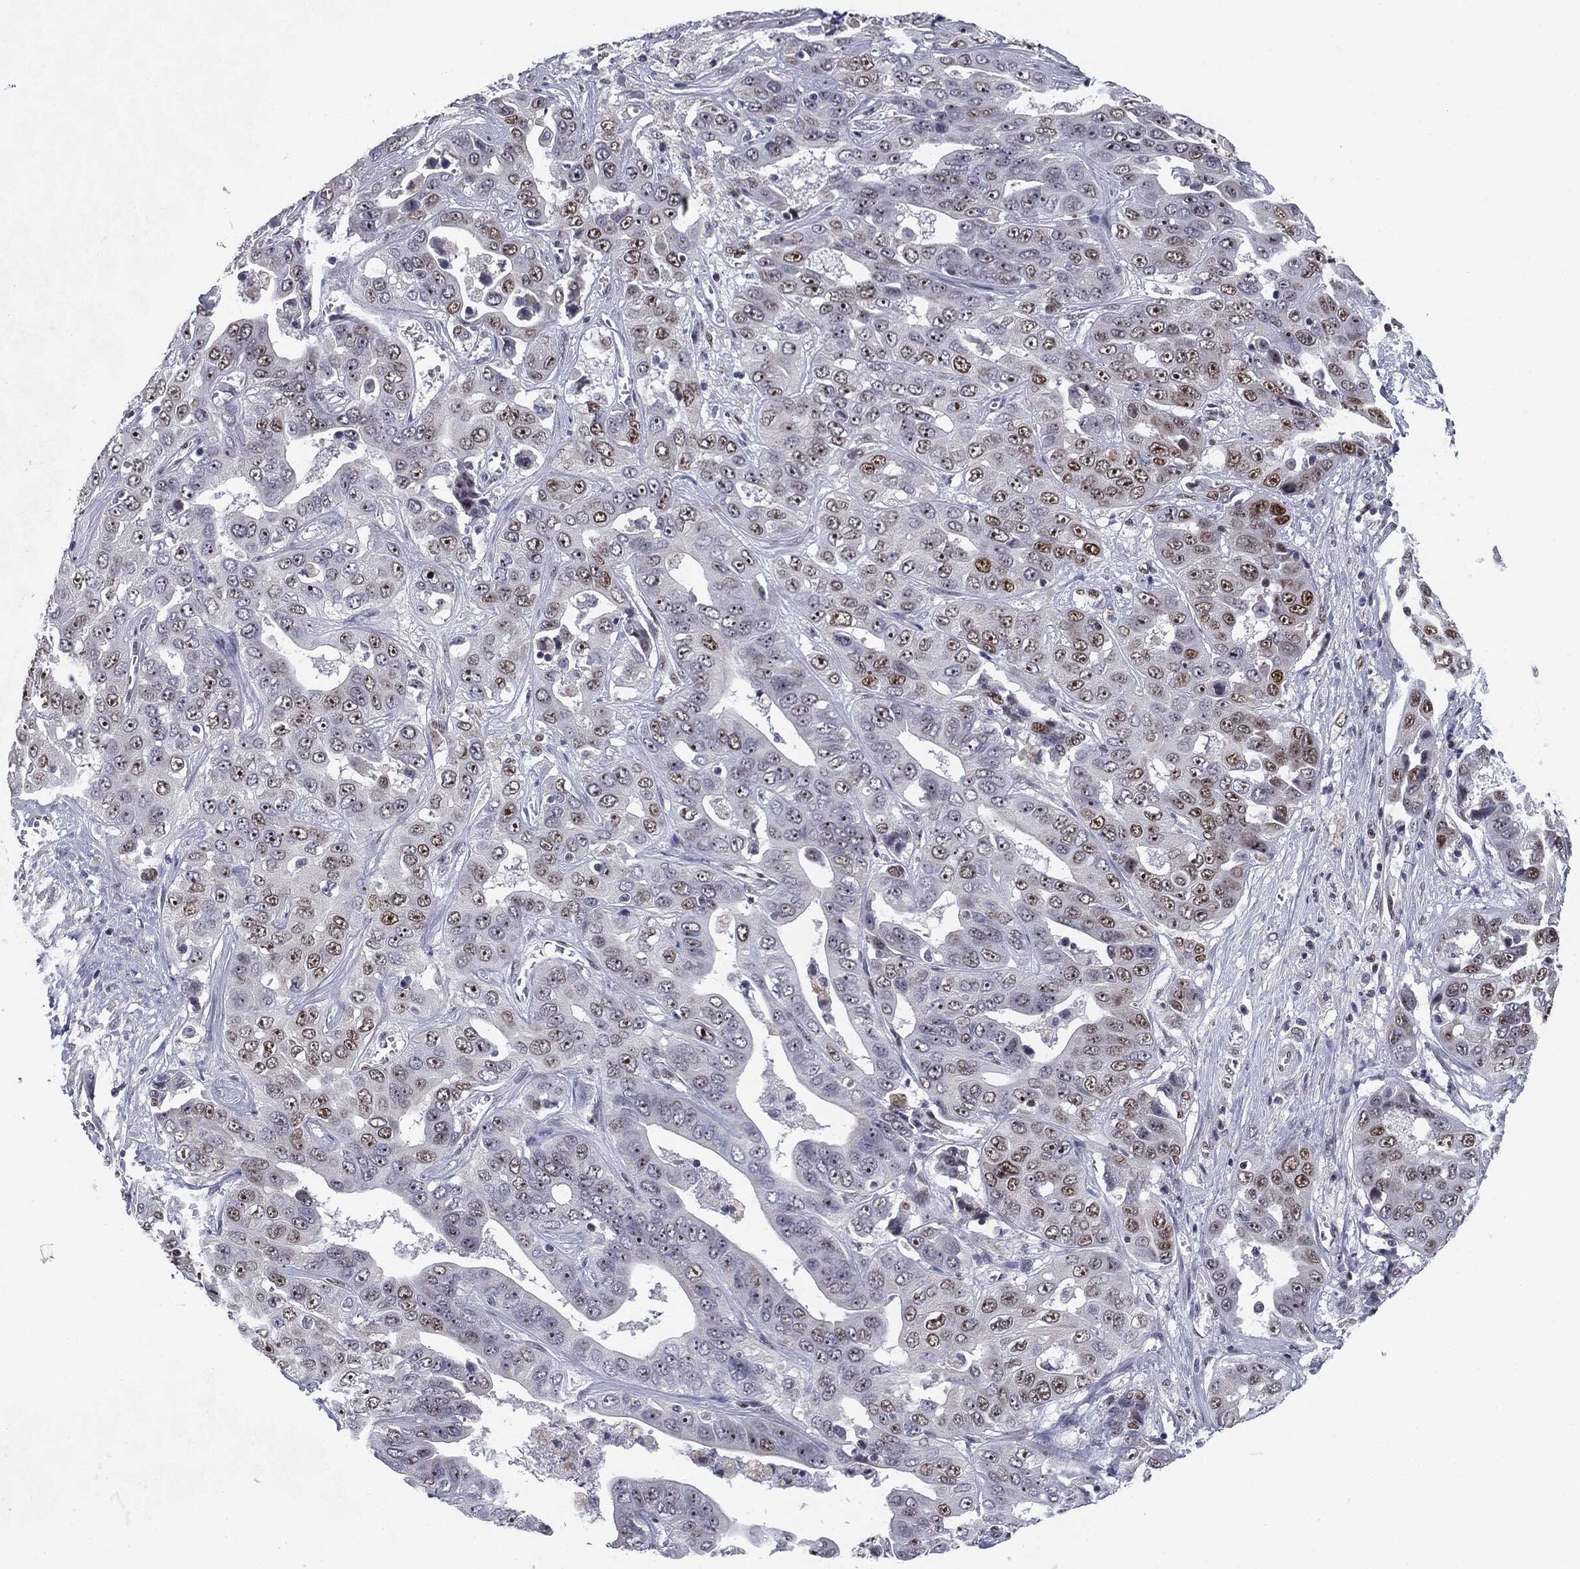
{"staining": {"intensity": "moderate", "quantity": "<25%", "location": "nuclear"}, "tissue": "liver cancer", "cell_type": "Tumor cells", "image_type": "cancer", "snomed": [{"axis": "morphology", "description": "Cholangiocarcinoma"}, {"axis": "topography", "description": "Liver"}], "caption": "This is a micrograph of IHC staining of cholangiocarcinoma (liver), which shows moderate expression in the nuclear of tumor cells.", "gene": "MDC1", "patient": {"sex": "female", "age": 52}}